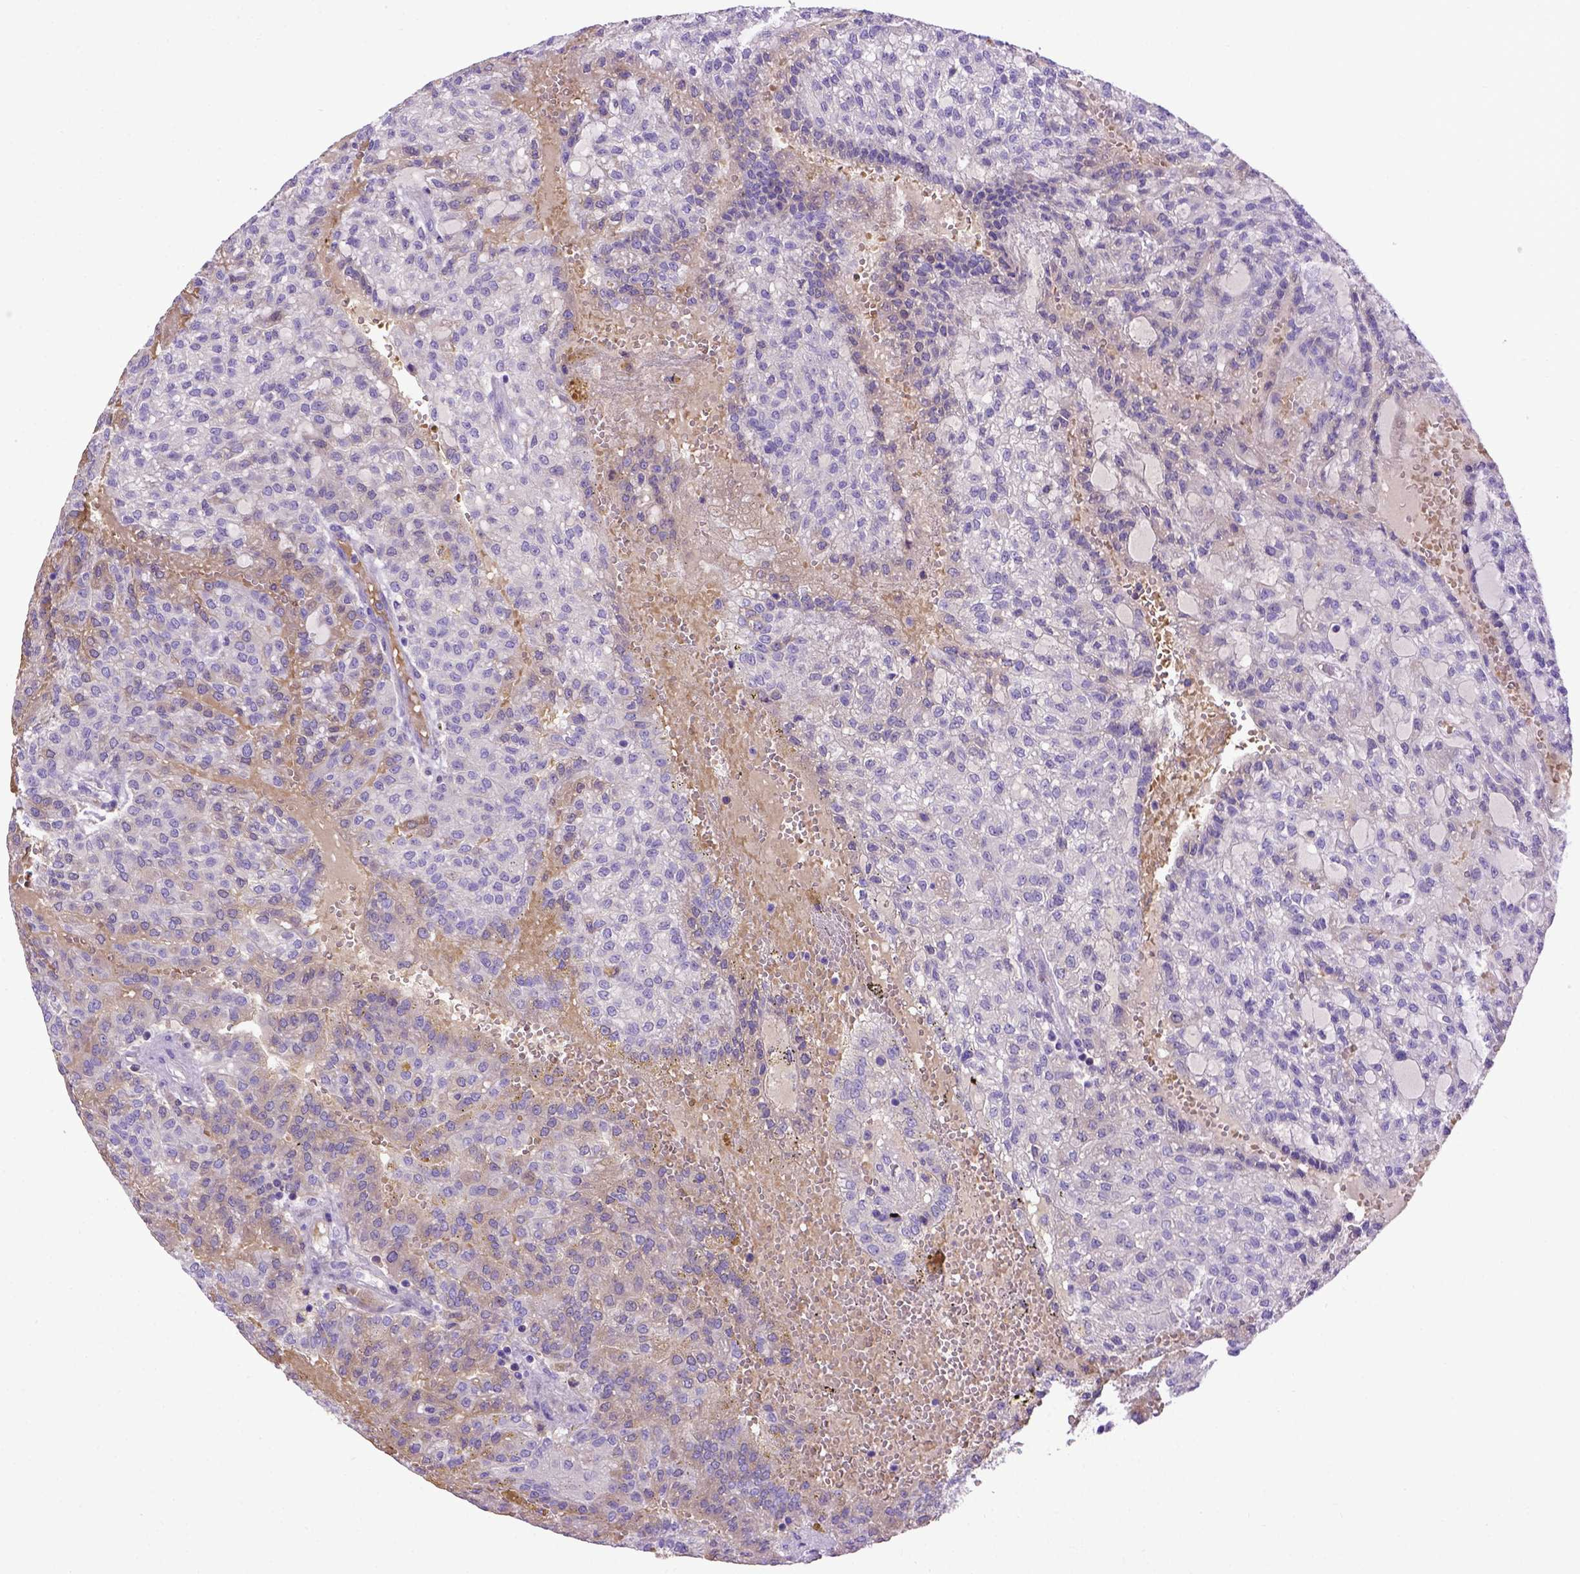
{"staining": {"intensity": "negative", "quantity": "none", "location": "none"}, "tissue": "renal cancer", "cell_type": "Tumor cells", "image_type": "cancer", "snomed": [{"axis": "morphology", "description": "Adenocarcinoma, NOS"}, {"axis": "topography", "description": "Kidney"}], "caption": "IHC photomicrograph of neoplastic tissue: human renal cancer stained with DAB (3,3'-diaminobenzidine) demonstrates no significant protein expression in tumor cells.", "gene": "ADAM12", "patient": {"sex": "male", "age": 63}}